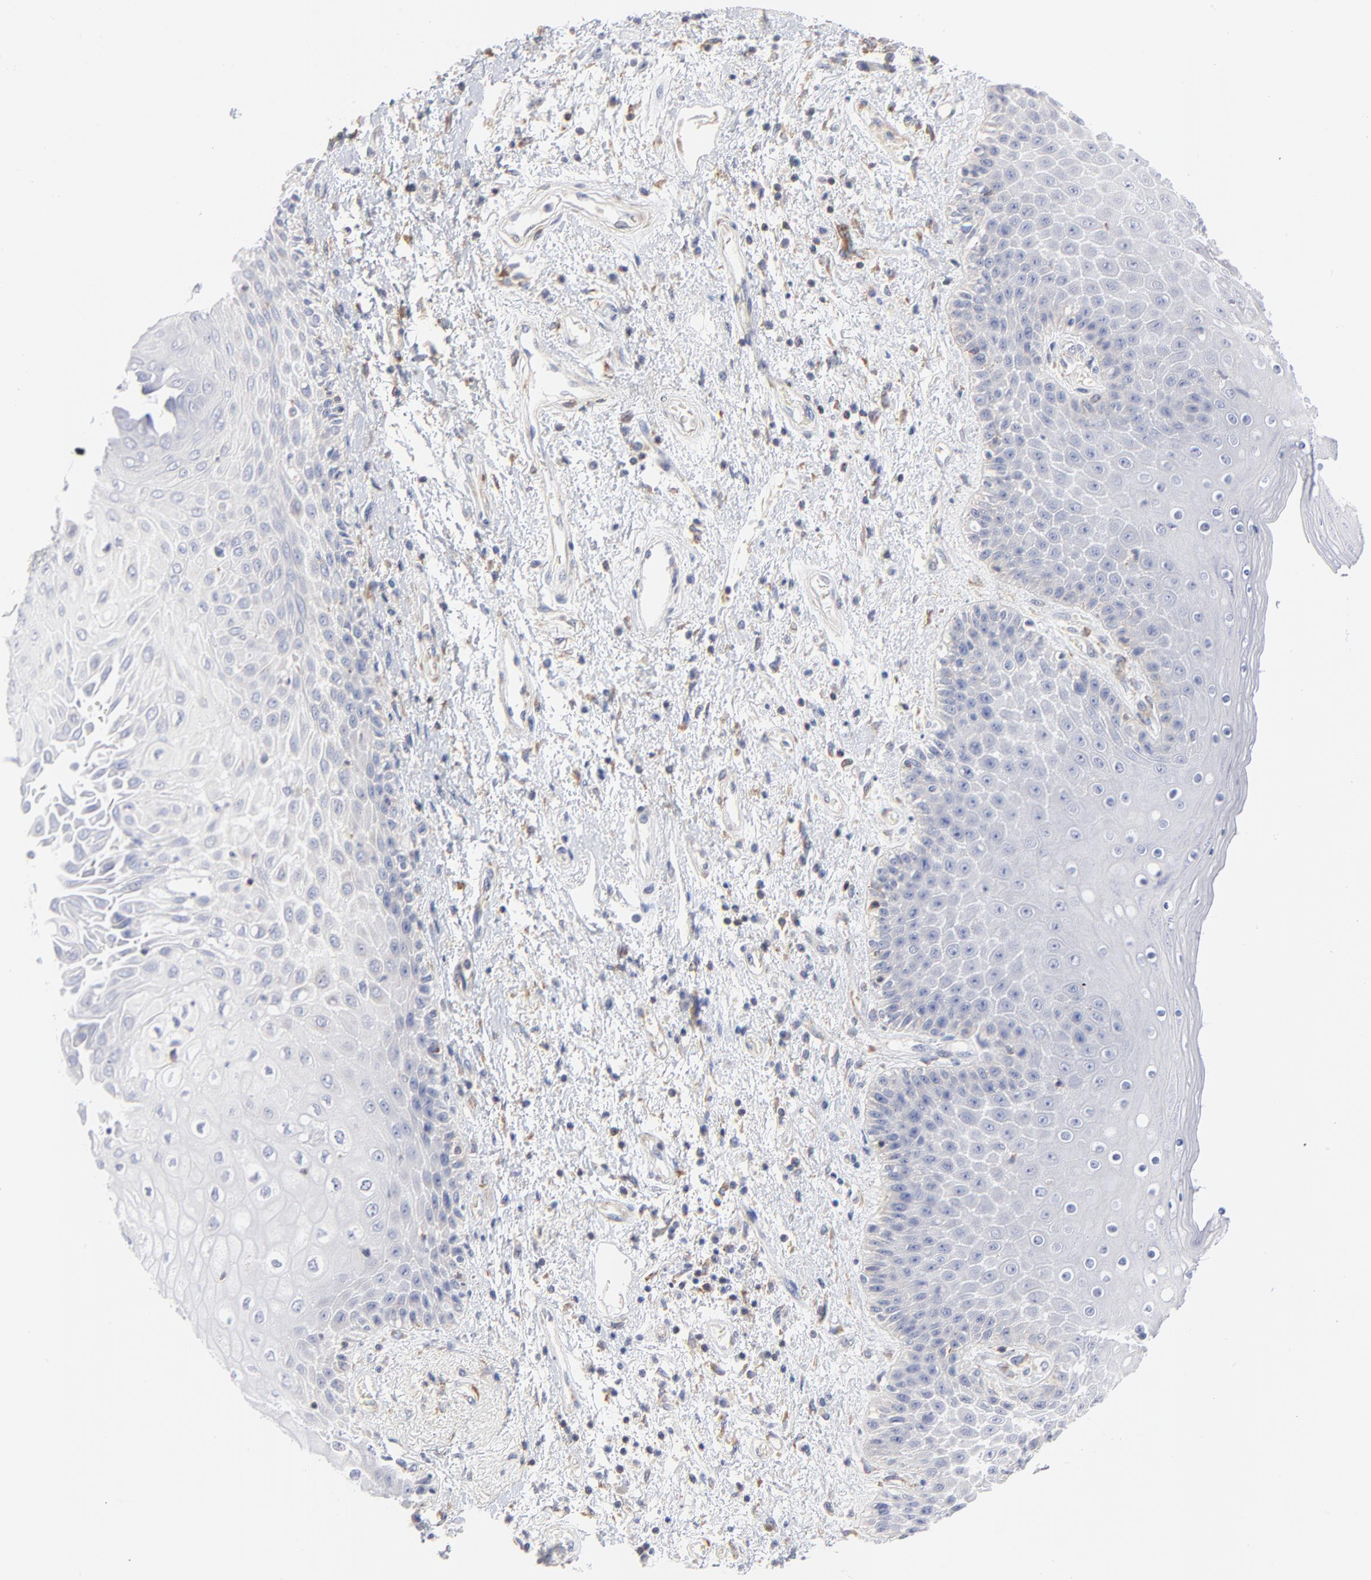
{"staining": {"intensity": "negative", "quantity": "none", "location": "none"}, "tissue": "skin", "cell_type": "Epidermal cells", "image_type": "normal", "snomed": [{"axis": "morphology", "description": "Normal tissue, NOS"}, {"axis": "topography", "description": "Anal"}], "caption": "DAB (3,3'-diaminobenzidine) immunohistochemical staining of benign skin displays no significant positivity in epidermal cells. (Brightfield microscopy of DAB IHC at high magnification).", "gene": "SEPTIN11", "patient": {"sex": "female", "age": 46}}